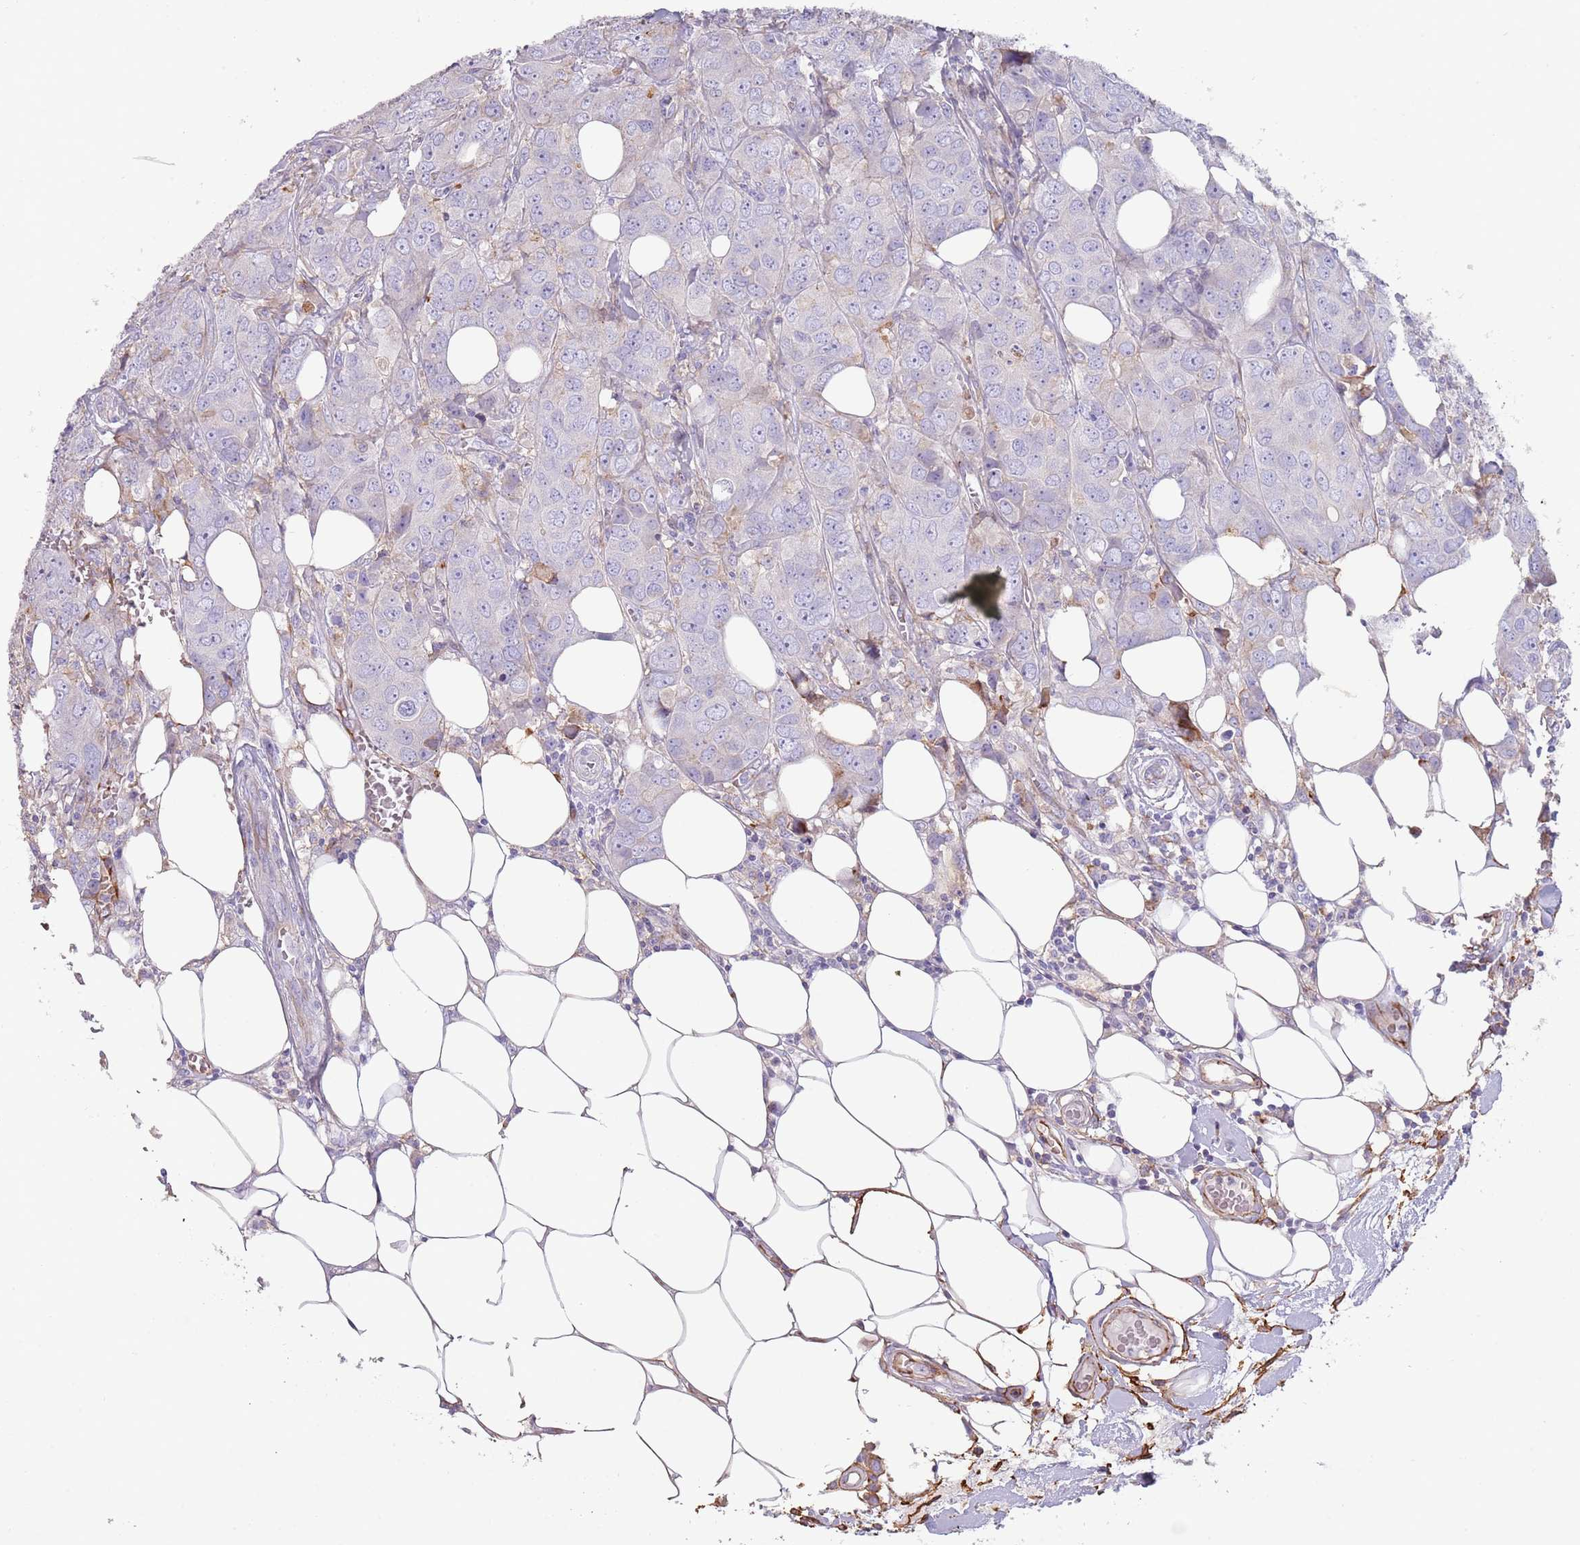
{"staining": {"intensity": "negative", "quantity": "none", "location": "none"}, "tissue": "breast cancer", "cell_type": "Tumor cells", "image_type": "cancer", "snomed": [{"axis": "morphology", "description": "Duct carcinoma"}, {"axis": "topography", "description": "Breast"}], "caption": "DAB immunohistochemical staining of human breast cancer reveals no significant expression in tumor cells.", "gene": "NBPF3", "patient": {"sex": "female", "age": 43}}